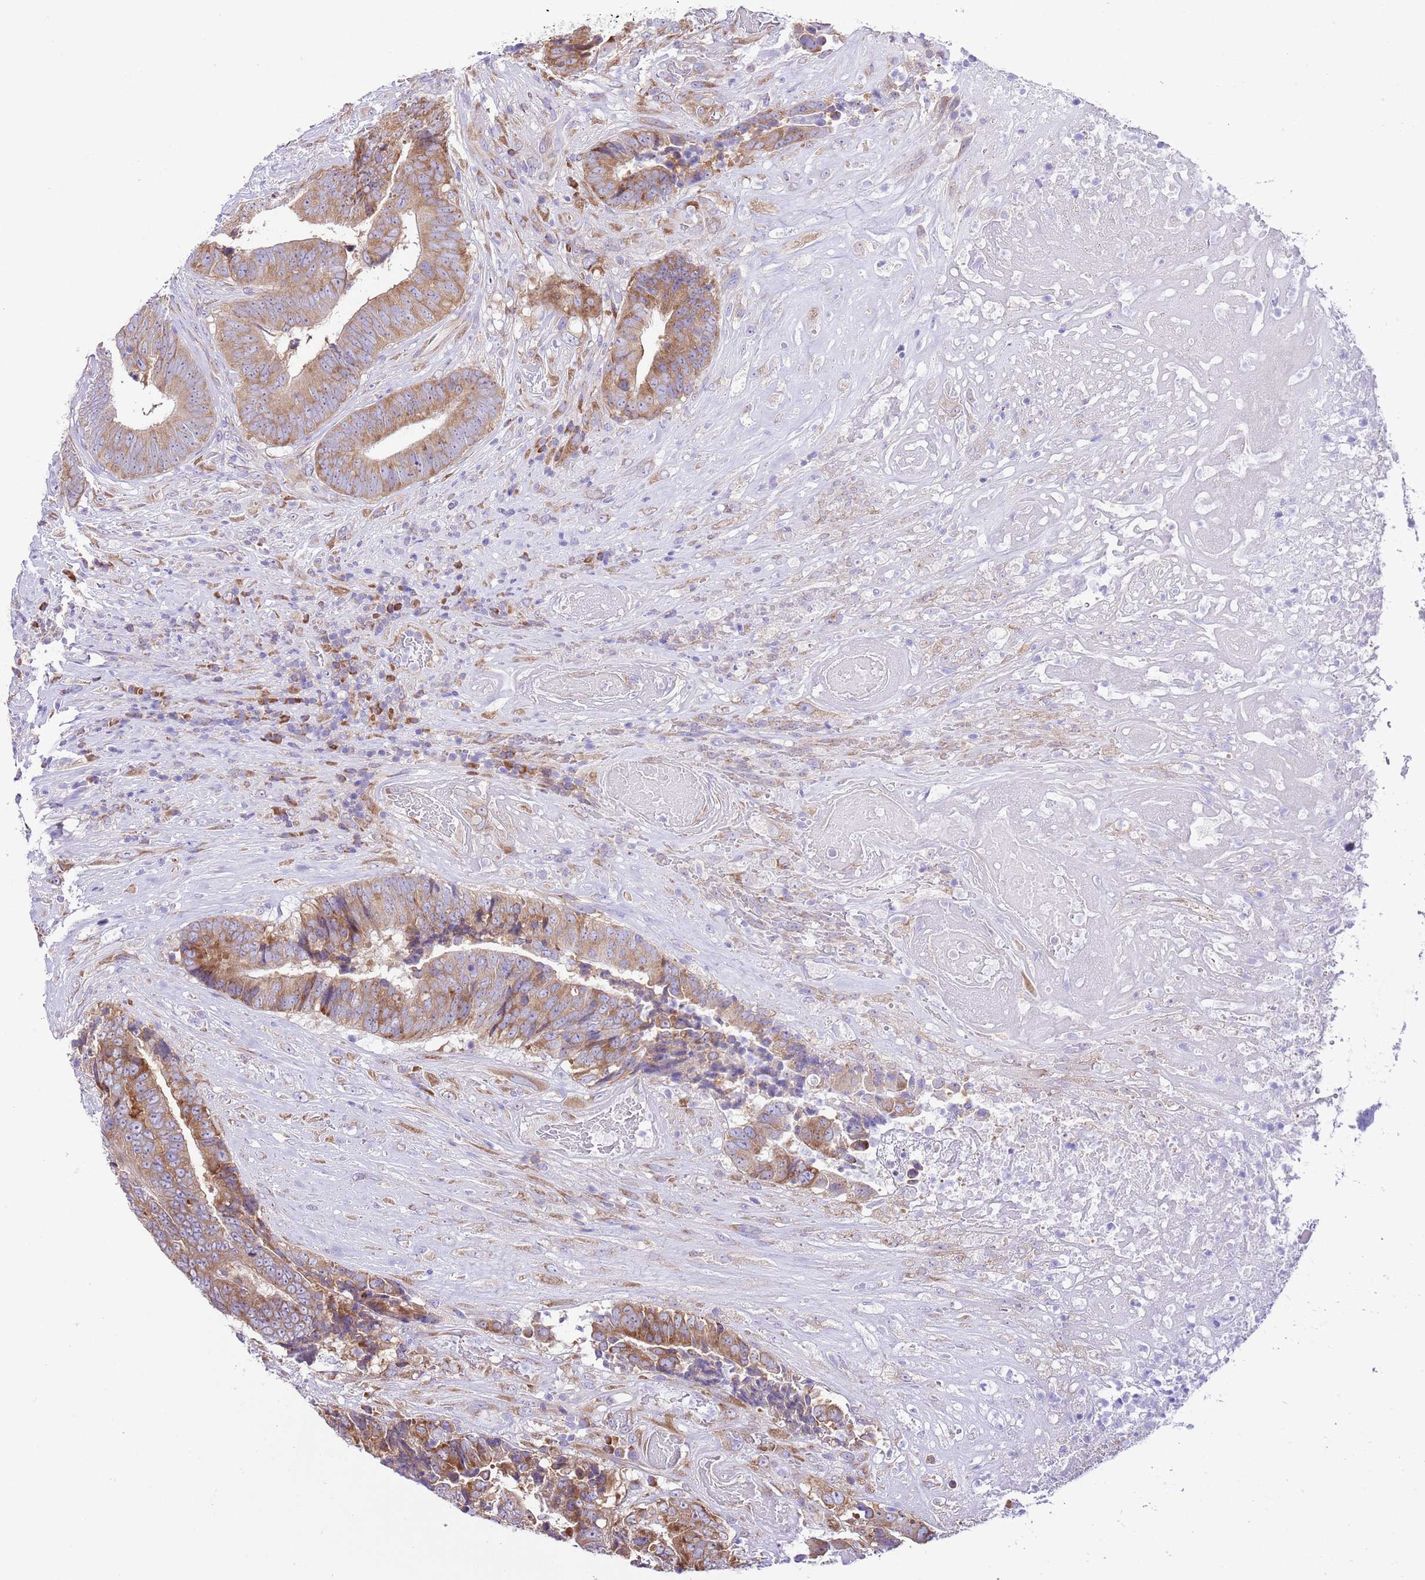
{"staining": {"intensity": "moderate", "quantity": ">75%", "location": "cytoplasmic/membranous"}, "tissue": "colorectal cancer", "cell_type": "Tumor cells", "image_type": "cancer", "snomed": [{"axis": "morphology", "description": "Adenocarcinoma, NOS"}, {"axis": "topography", "description": "Rectum"}], "caption": "A histopathology image of human colorectal cancer stained for a protein displays moderate cytoplasmic/membranous brown staining in tumor cells. The protein is stained brown, and the nuclei are stained in blue (DAB (3,3'-diaminobenzidine) IHC with brightfield microscopy, high magnification).", "gene": "RPS10", "patient": {"sex": "male", "age": 72}}